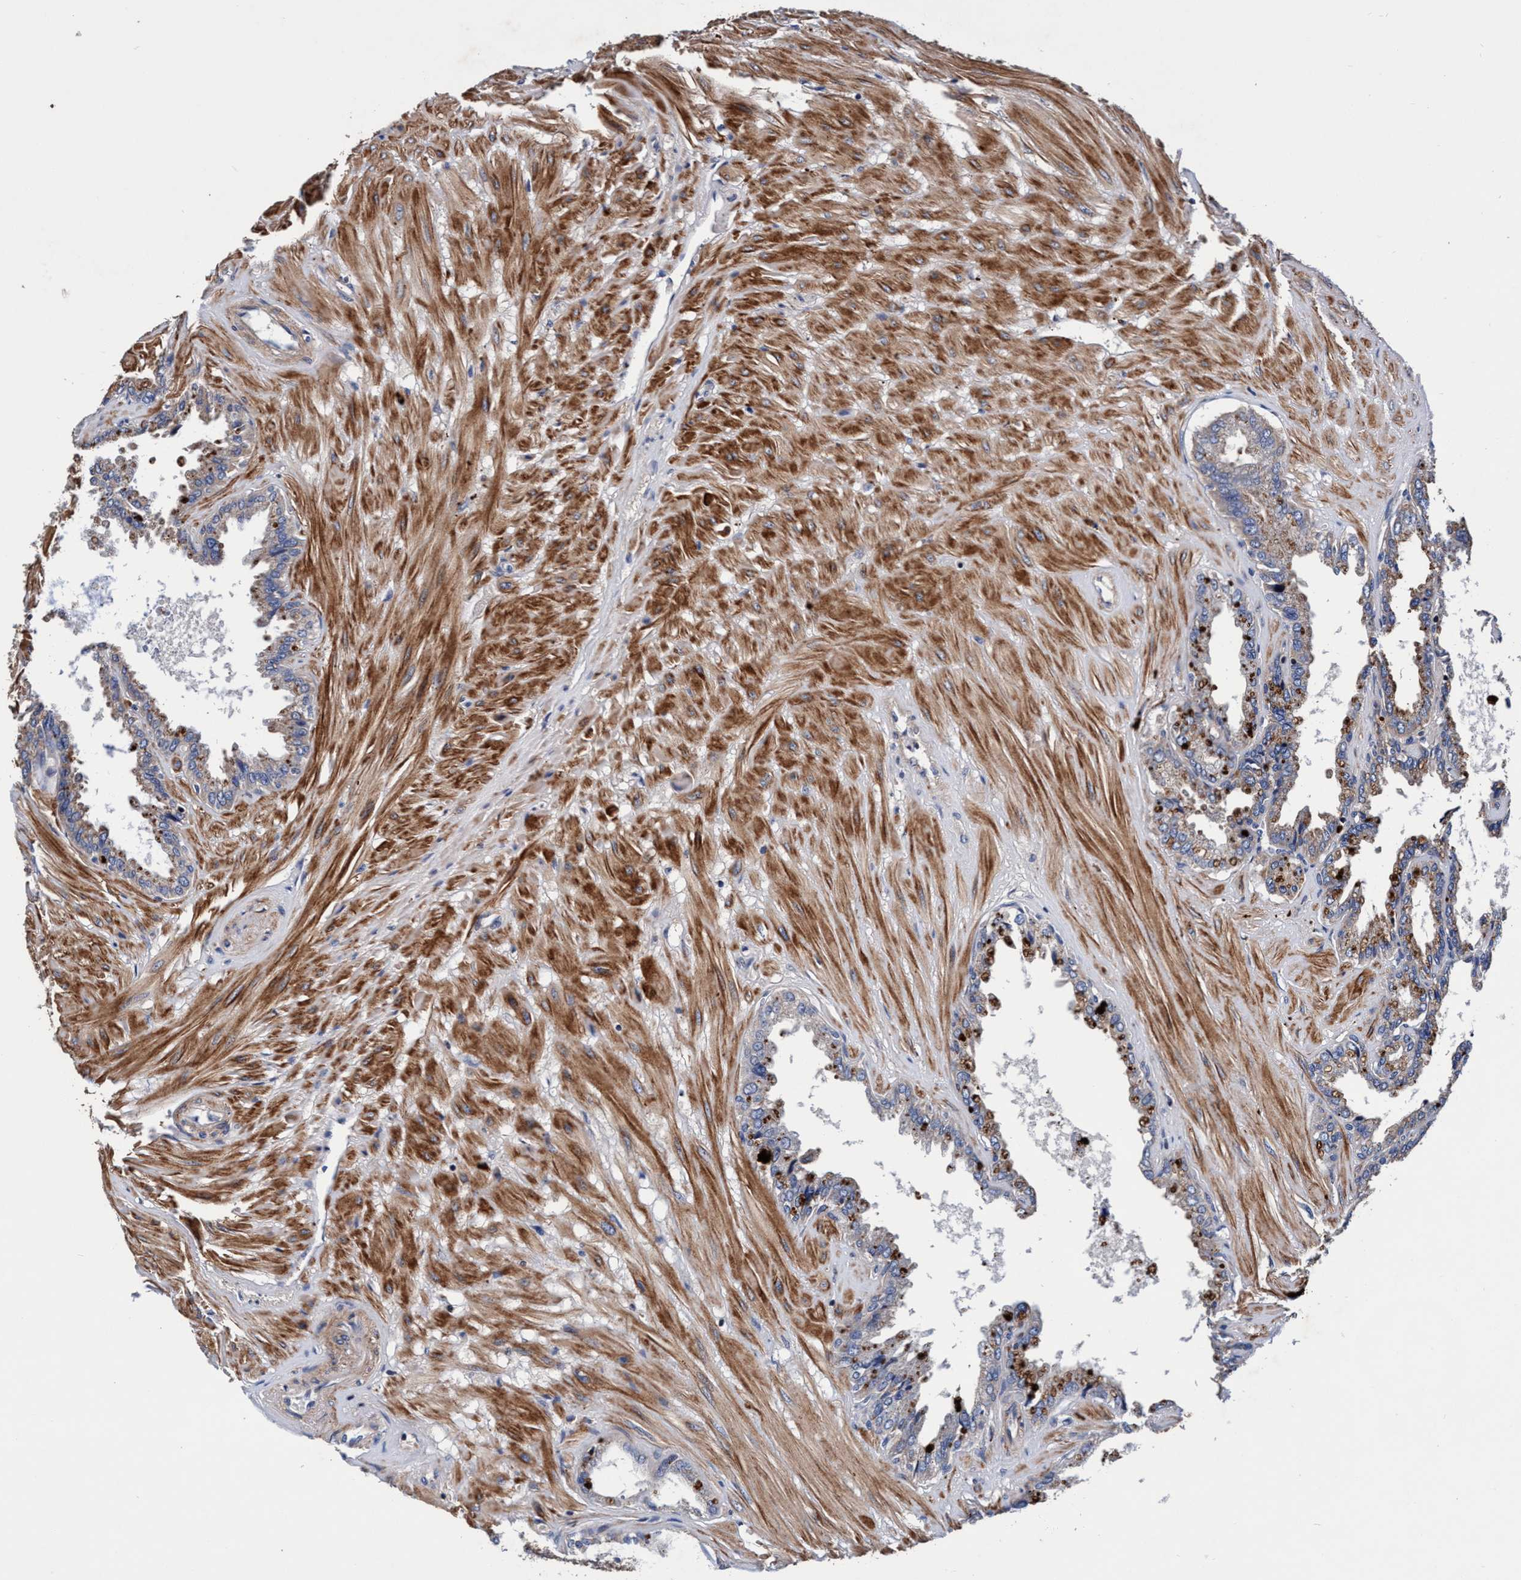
{"staining": {"intensity": "moderate", "quantity": "<25%", "location": "cytoplasmic/membranous"}, "tissue": "seminal vesicle", "cell_type": "Glandular cells", "image_type": "normal", "snomed": [{"axis": "morphology", "description": "Normal tissue, NOS"}, {"axis": "topography", "description": "Seminal veicle"}], "caption": "Glandular cells display low levels of moderate cytoplasmic/membranous staining in approximately <25% of cells in normal seminal vesicle. The protein of interest is stained brown, and the nuclei are stained in blue (DAB IHC with brightfield microscopy, high magnification).", "gene": "RNF208", "patient": {"sex": "male", "age": 46}}